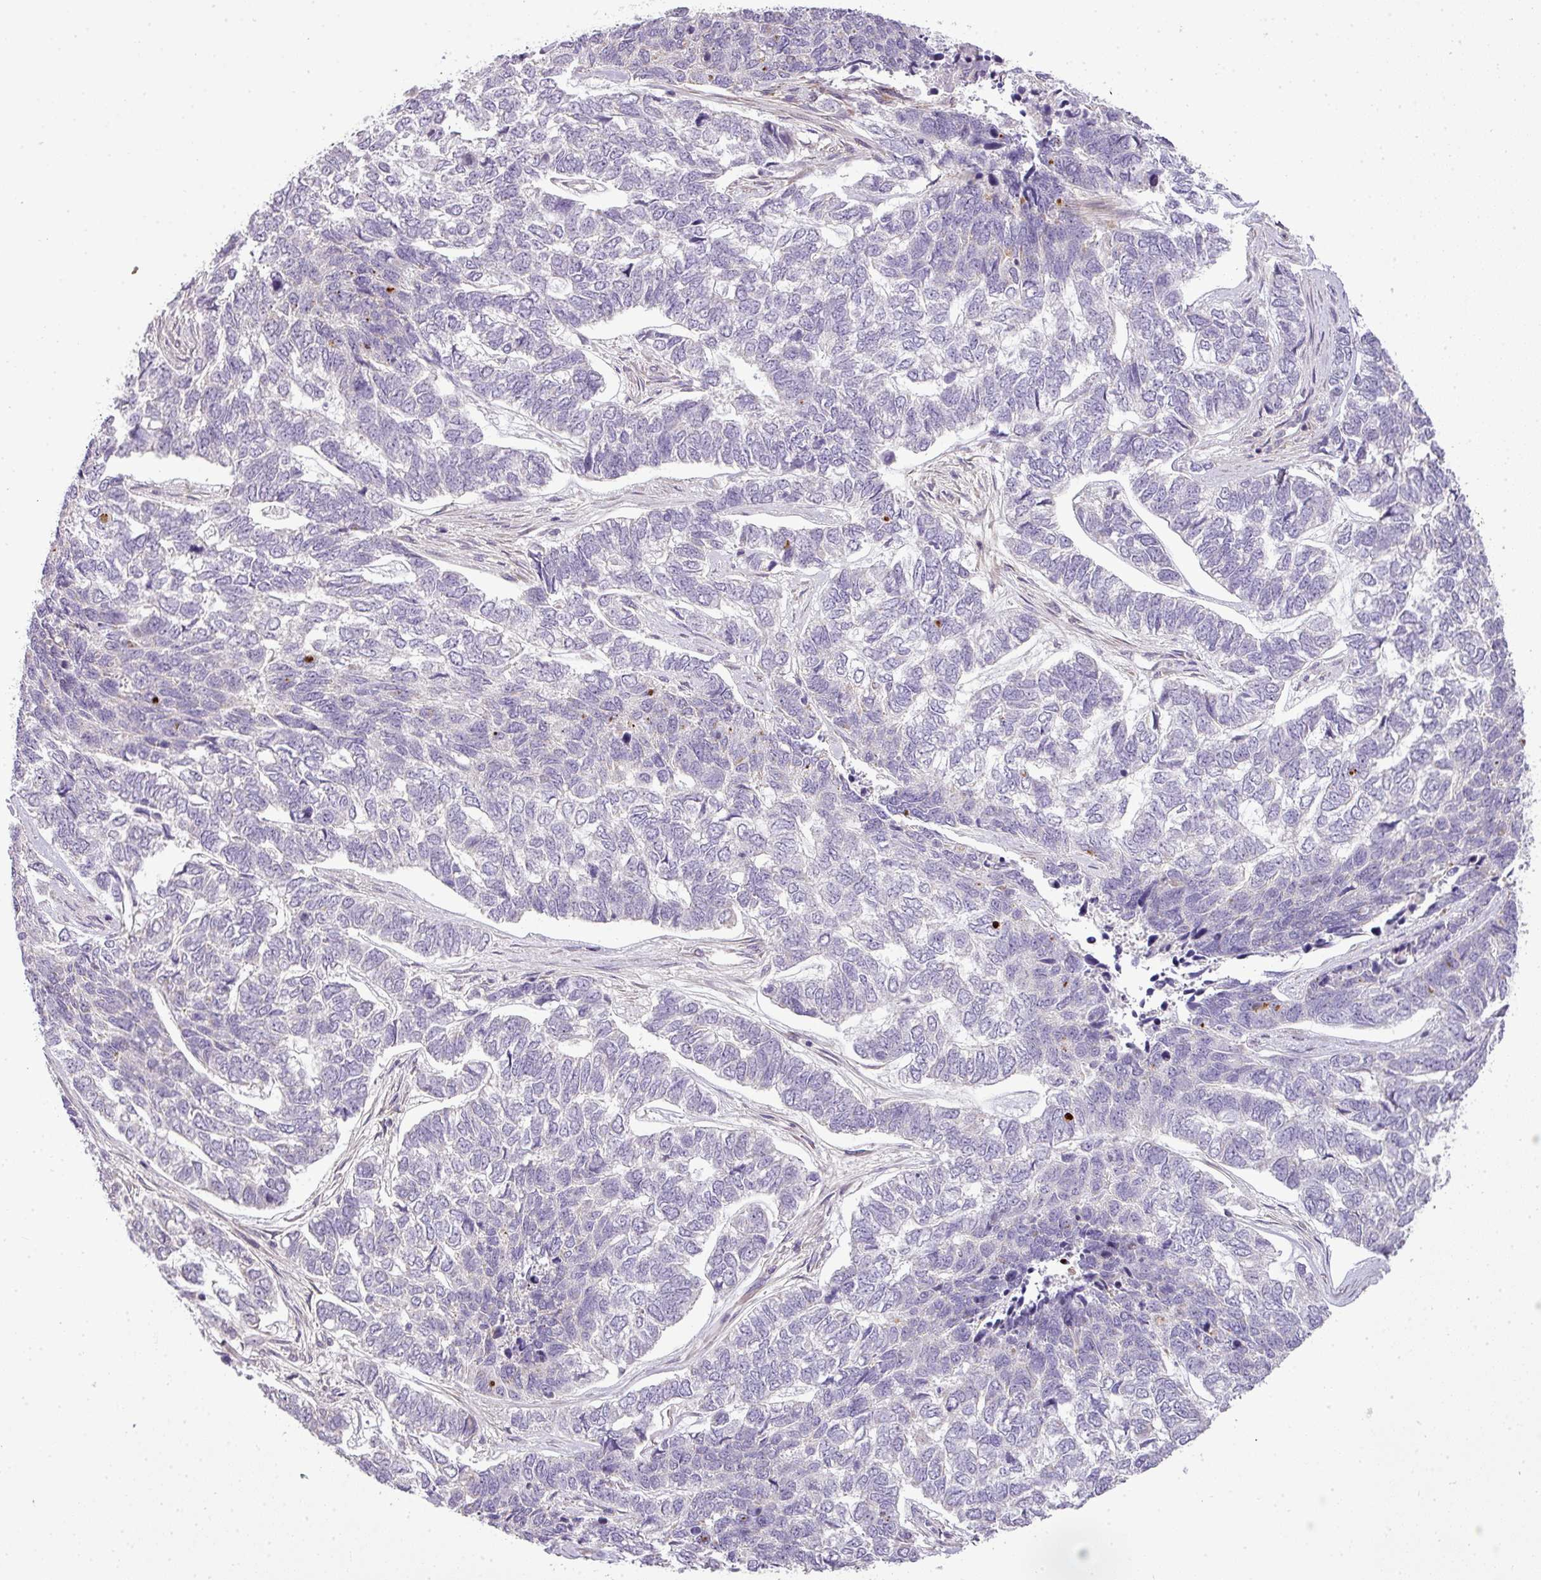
{"staining": {"intensity": "negative", "quantity": "none", "location": "none"}, "tissue": "skin cancer", "cell_type": "Tumor cells", "image_type": "cancer", "snomed": [{"axis": "morphology", "description": "Basal cell carcinoma"}, {"axis": "topography", "description": "Skin"}], "caption": "This image is of basal cell carcinoma (skin) stained with immunohistochemistry (IHC) to label a protein in brown with the nuclei are counter-stained blue. There is no expression in tumor cells. Brightfield microscopy of immunohistochemistry (IHC) stained with DAB (3,3'-diaminobenzidine) (brown) and hematoxylin (blue), captured at high magnification.", "gene": "ZDHHC1", "patient": {"sex": "female", "age": 65}}